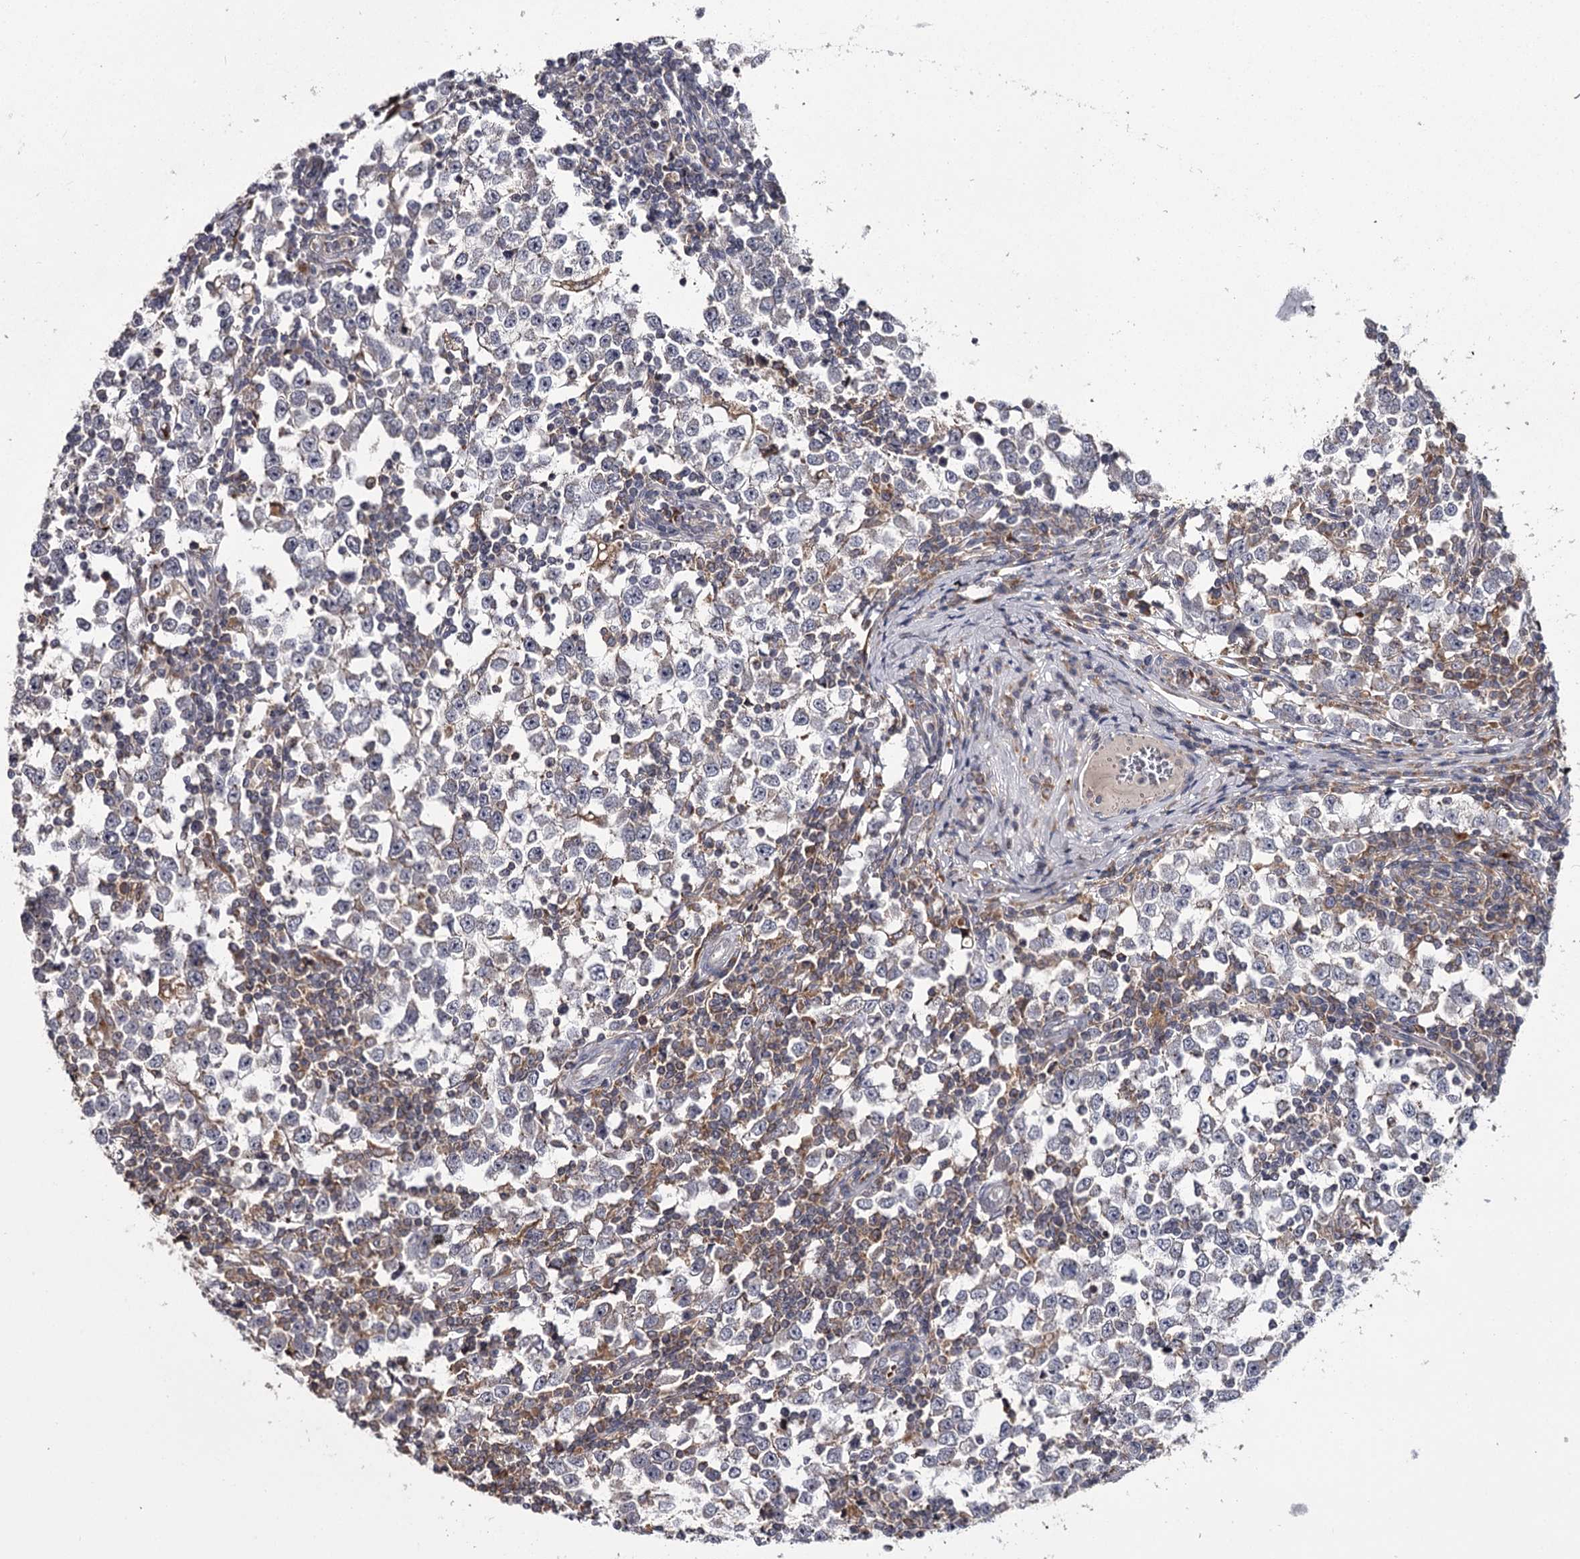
{"staining": {"intensity": "weak", "quantity": "<25%", "location": "cytoplasmic/membranous"}, "tissue": "testis cancer", "cell_type": "Tumor cells", "image_type": "cancer", "snomed": [{"axis": "morphology", "description": "Seminoma, NOS"}, {"axis": "topography", "description": "Testis"}], "caption": "There is no significant staining in tumor cells of testis cancer.", "gene": "RASSF6", "patient": {"sex": "male", "age": 65}}